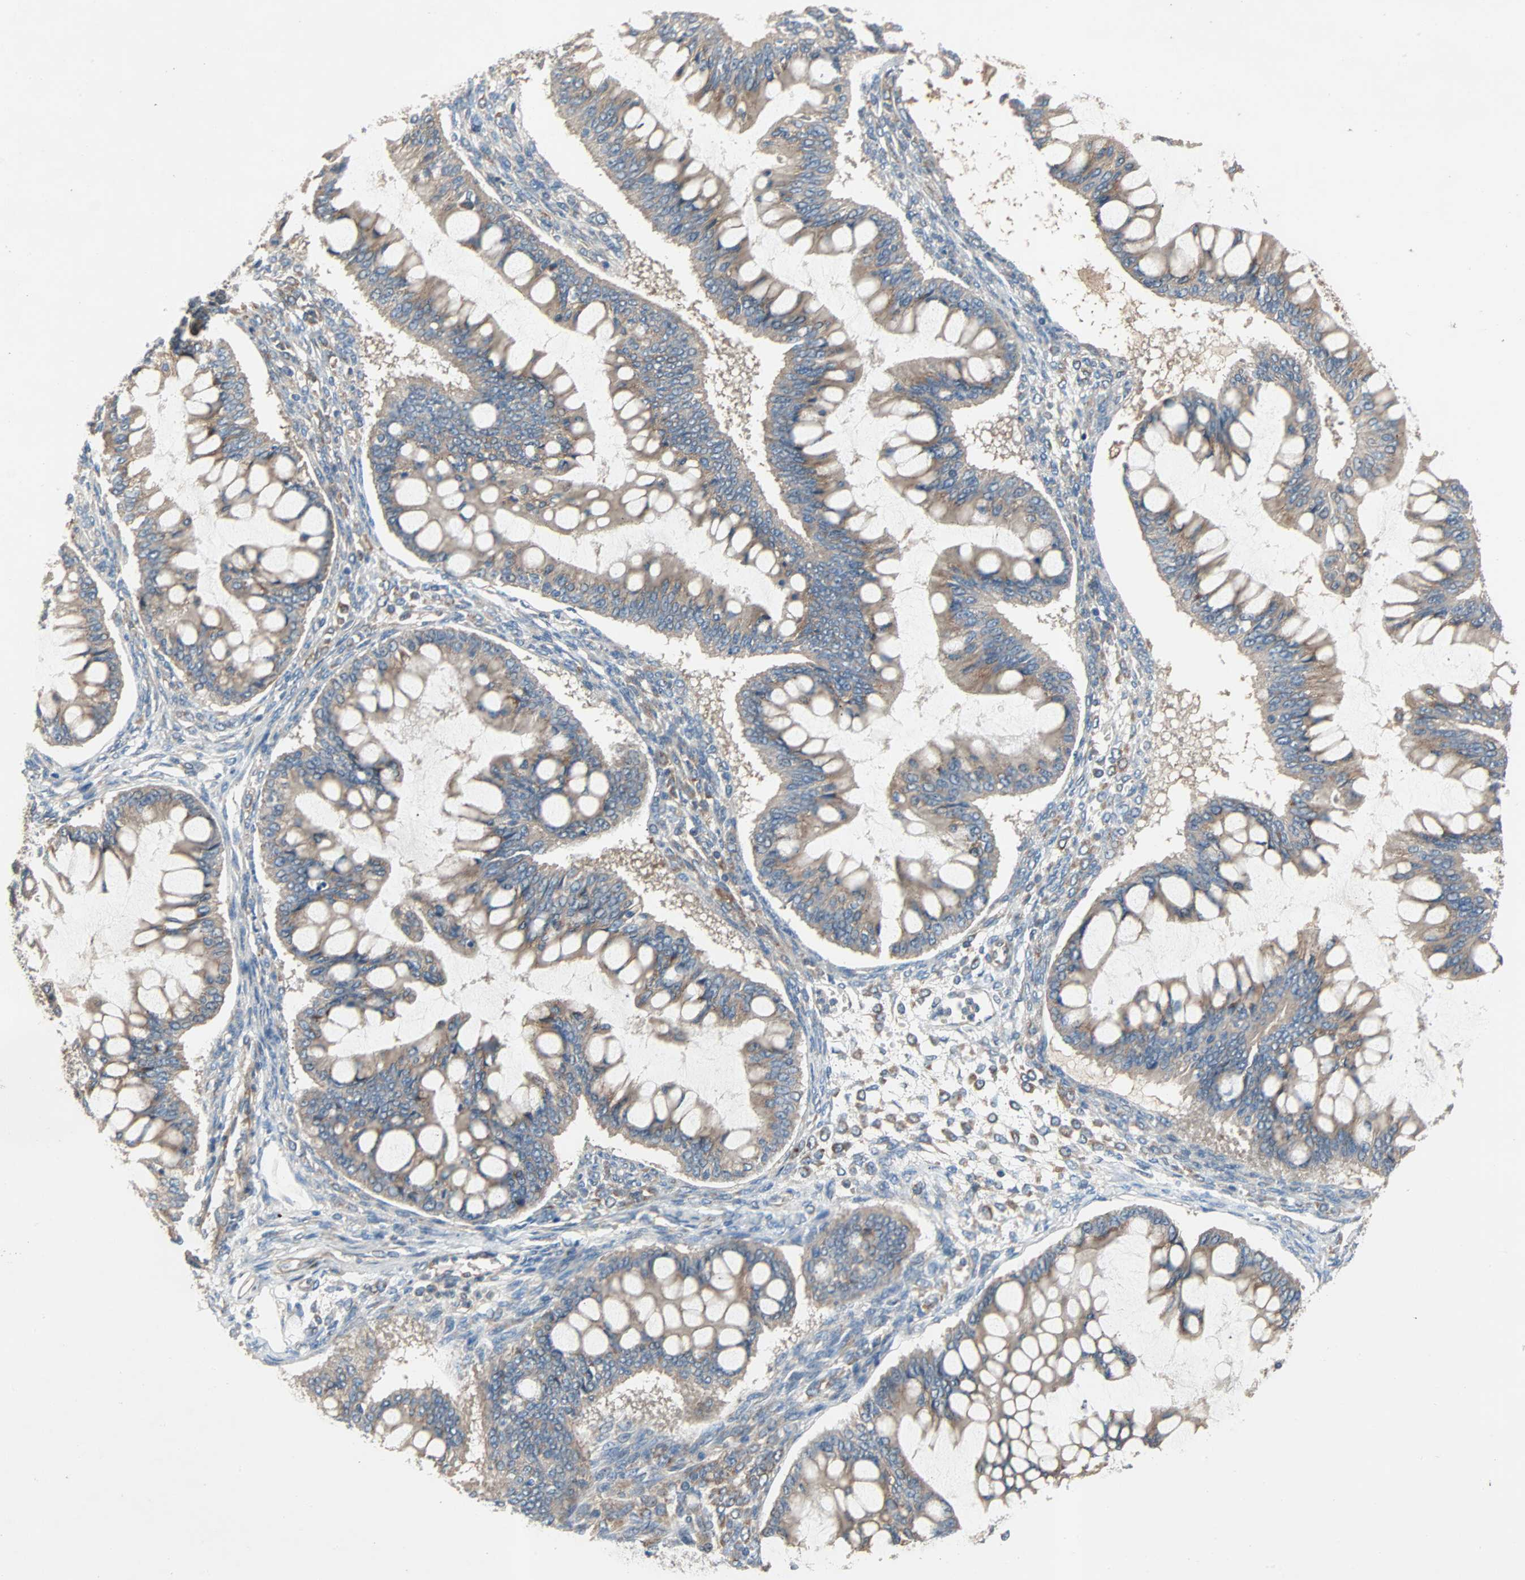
{"staining": {"intensity": "moderate", "quantity": ">75%", "location": "cytoplasmic/membranous"}, "tissue": "ovarian cancer", "cell_type": "Tumor cells", "image_type": "cancer", "snomed": [{"axis": "morphology", "description": "Cystadenocarcinoma, mucinous, NOS"}, {"axis": "topography", "description": "Ovary"}], "caption": "A photomicrograph of ovarian mucinous cystadenocarcinoma stained for a protein demonstrates moderate cytoplasmic/membranous brown staining in tumor cells.", "gene": "XYLT1", "patient": {"sex": "female", "age": 73}}